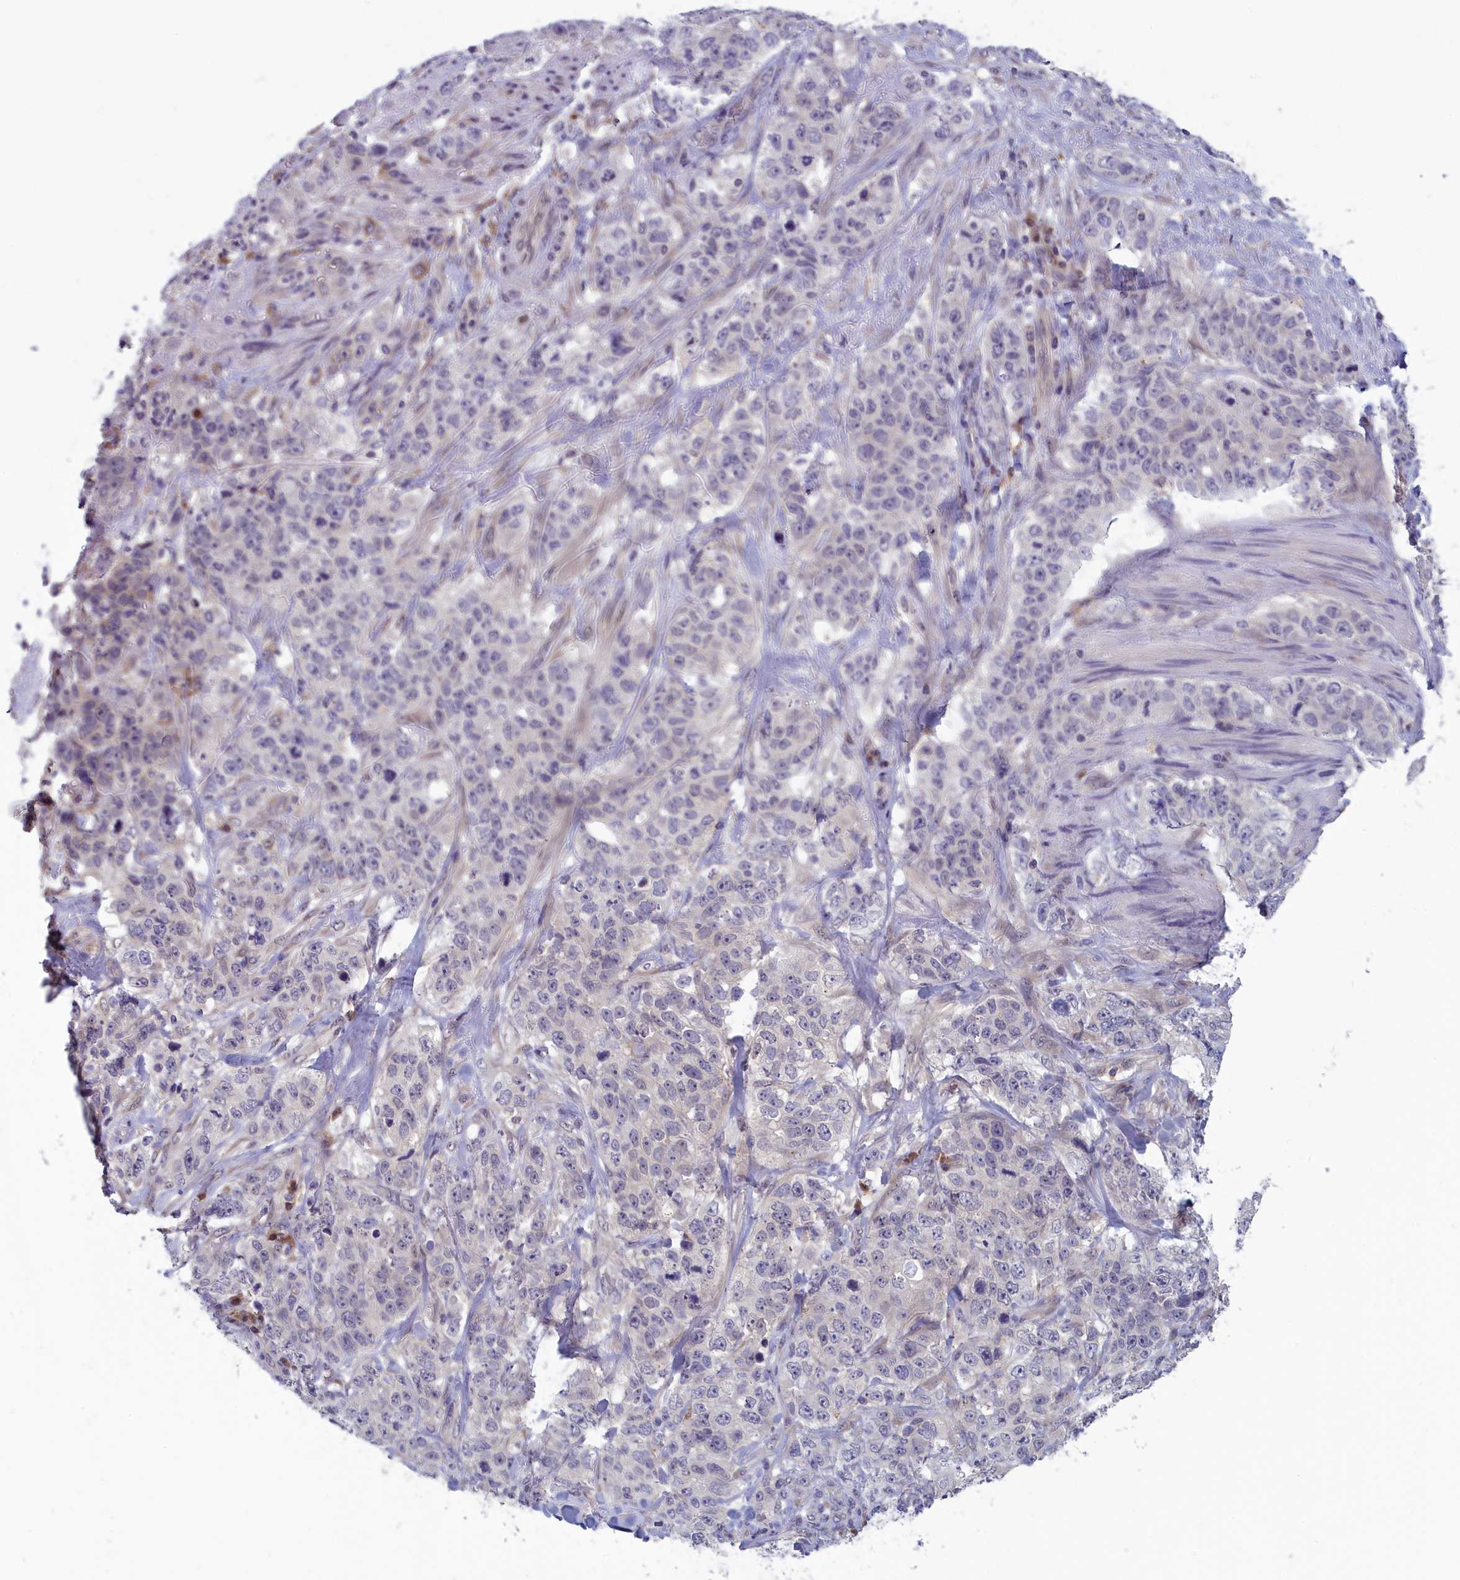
{"staining": {"intensity": "negative", "quantity": "none", "location": "none"}, "tissue": "stomach cancer", "cell_type": "Tumor cells", "image_type": "cancer", "snomed": [{"axis": "morphology", "description": "Adenocarcinoma, NOS"}, {"axis": "topography", "description": "Stomach"}], "caption": "Protein analysis of stomach adenocarcinoma displays no significant staining in tumor cells.", "gene": "MRI1", "patient": {"sex": "male", "age": 48}}